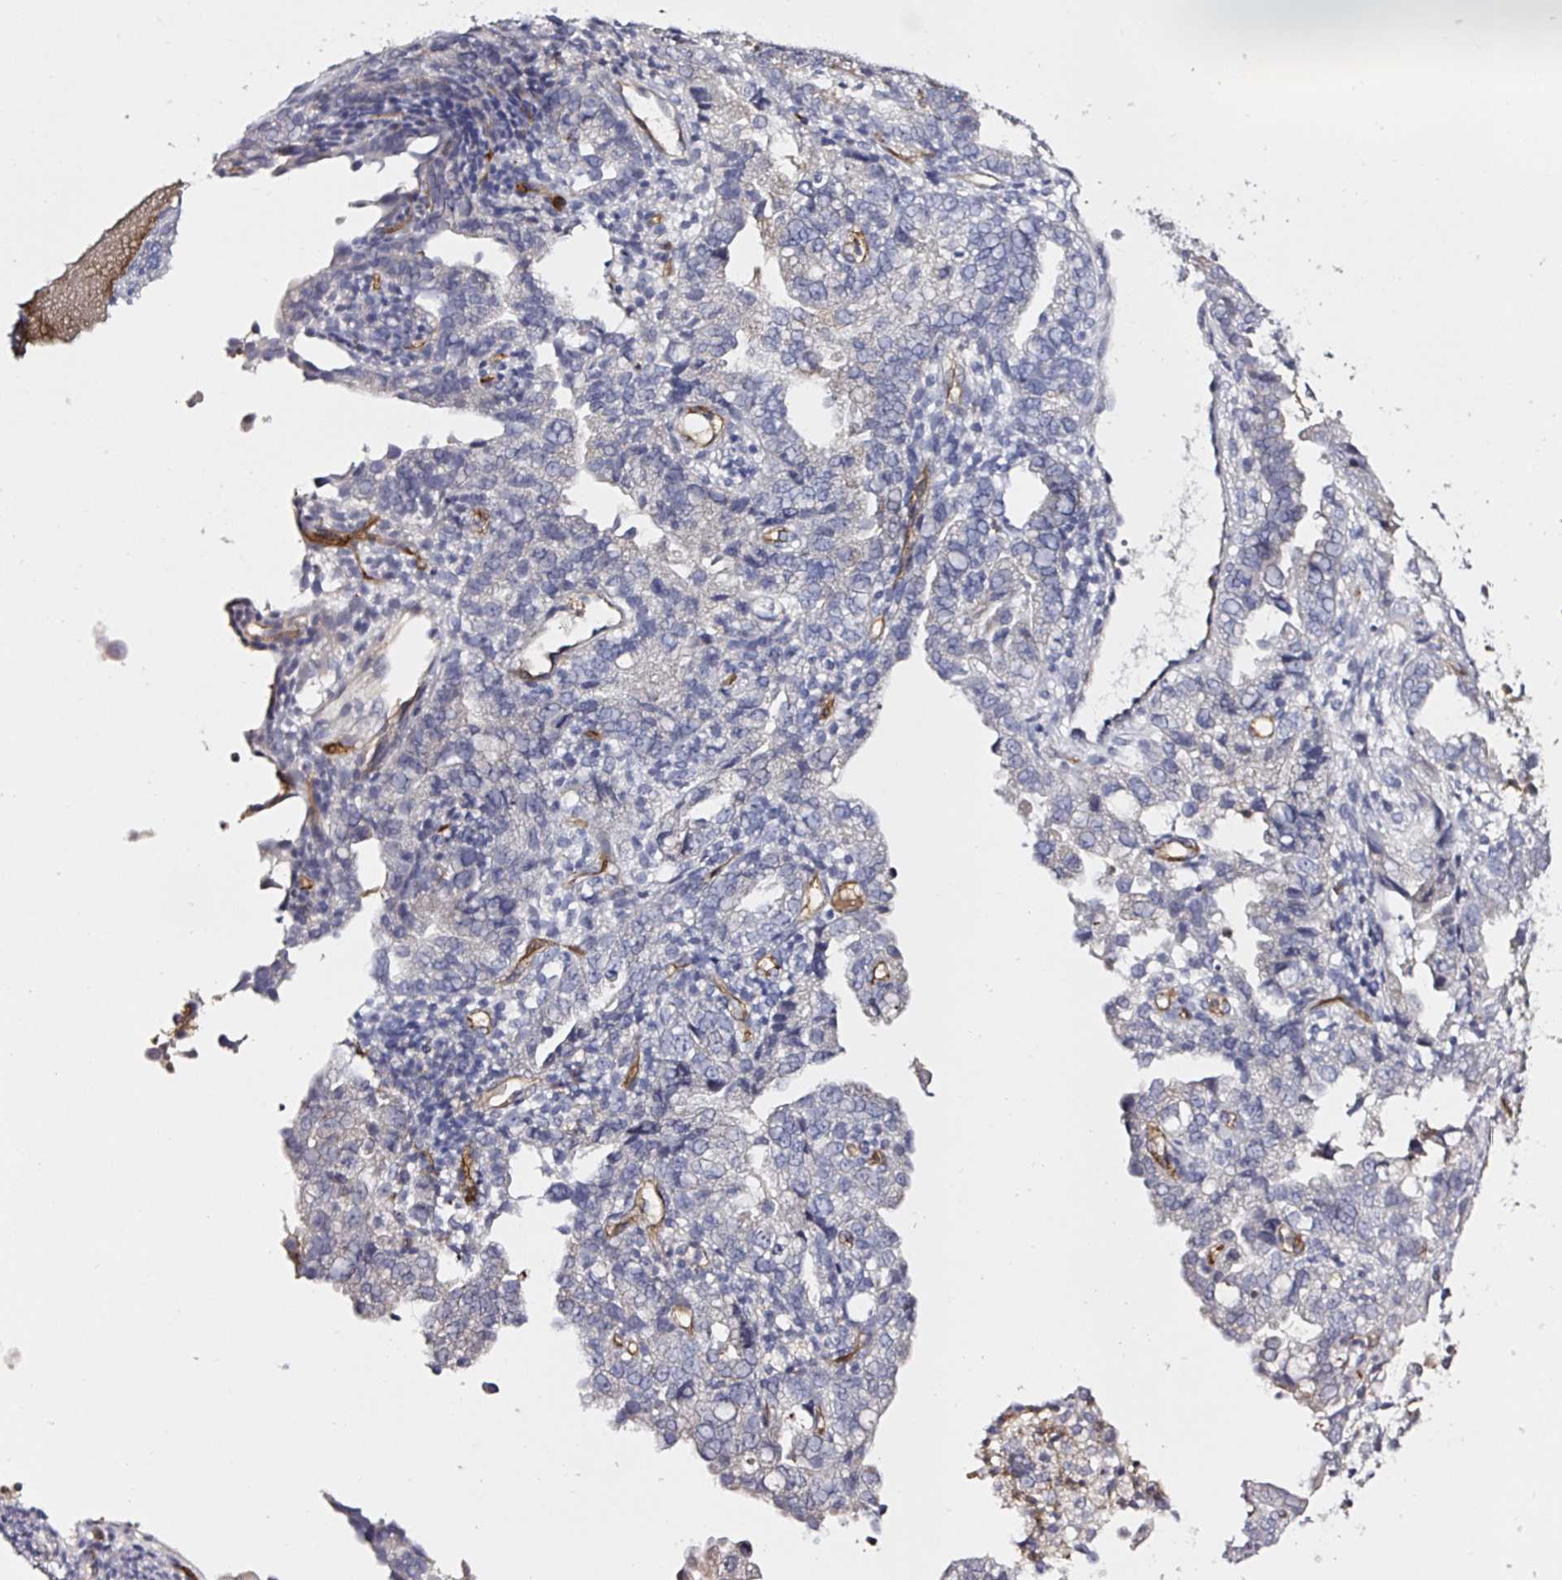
{"staining": {"intensity": "negative", "quantity": "none", "location": "none"}, "tissue": "endometrial cancer", "cell_type": "Tumor cells", "image_type": "cancer", "snomed": [{"axis": "morphology", "description": "Adenocarcinoma, NOS"}, {"axis": "topography", "description": "Endometrium"}], "caption": "Tumor cells show no significant positivity in adenocarcinoma (endometrial). Nuclei are stained in blue.", "gene": "ACSBG2", "patient": {"sex": "female", "age": 57}}